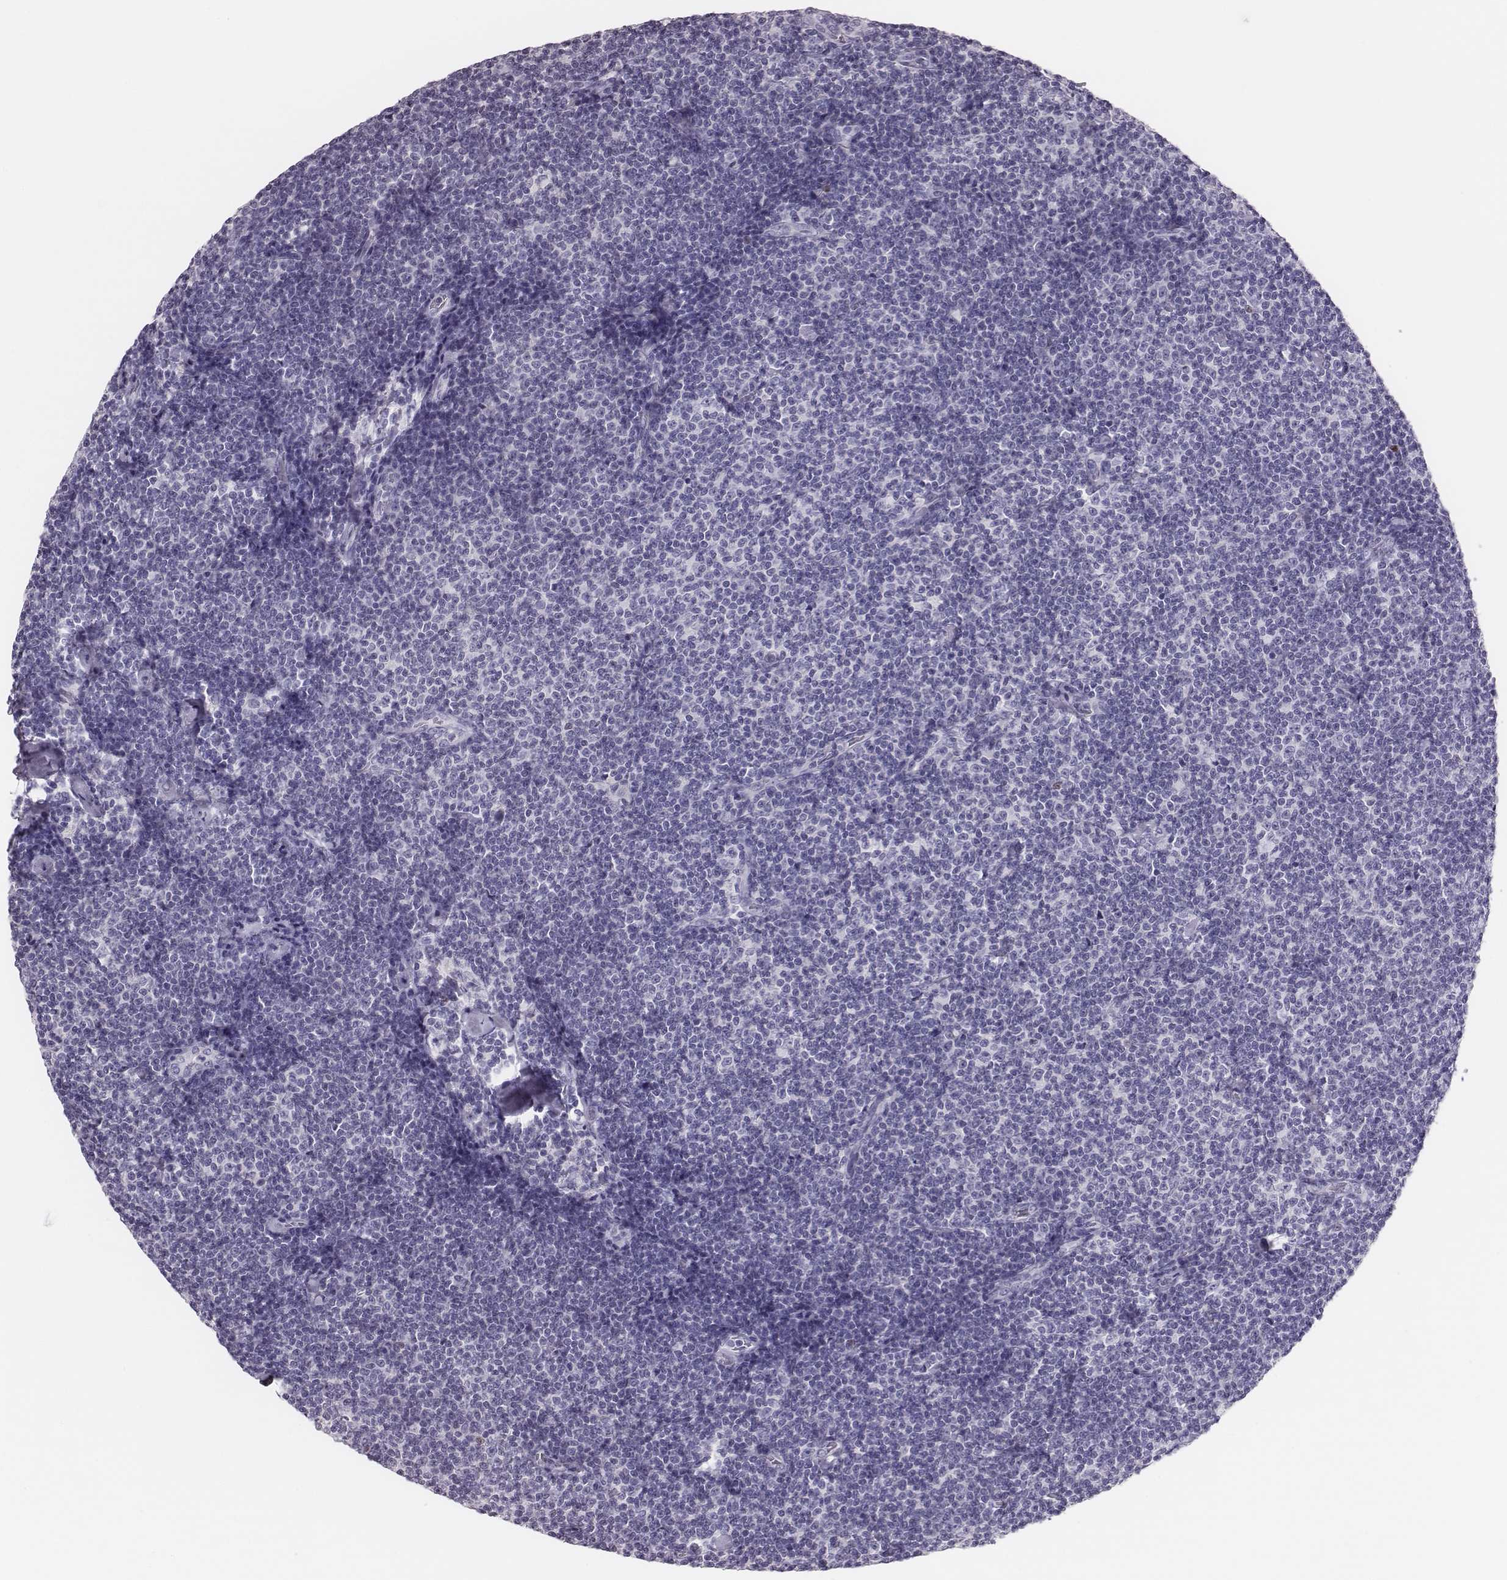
{"staining": {"intensity": "negative", "quantity": "none", "location": "none"}, "tissue": "lymphoma", "cell_type": "Tumor cells", "image_type": "cancer", "snomed": [{"axis": "morphology", "description": "Malignant lymphoma, non-Hodgkin's type, Low grade"}, {"axis": "topography", "description": "Lymph node"}], "caption": "Lymphoma was stained to show a protein in brown. There is no significant positivity in tumor cells.", "gene": "H1-6", "patient": {"sex": "male", "age": 81}}